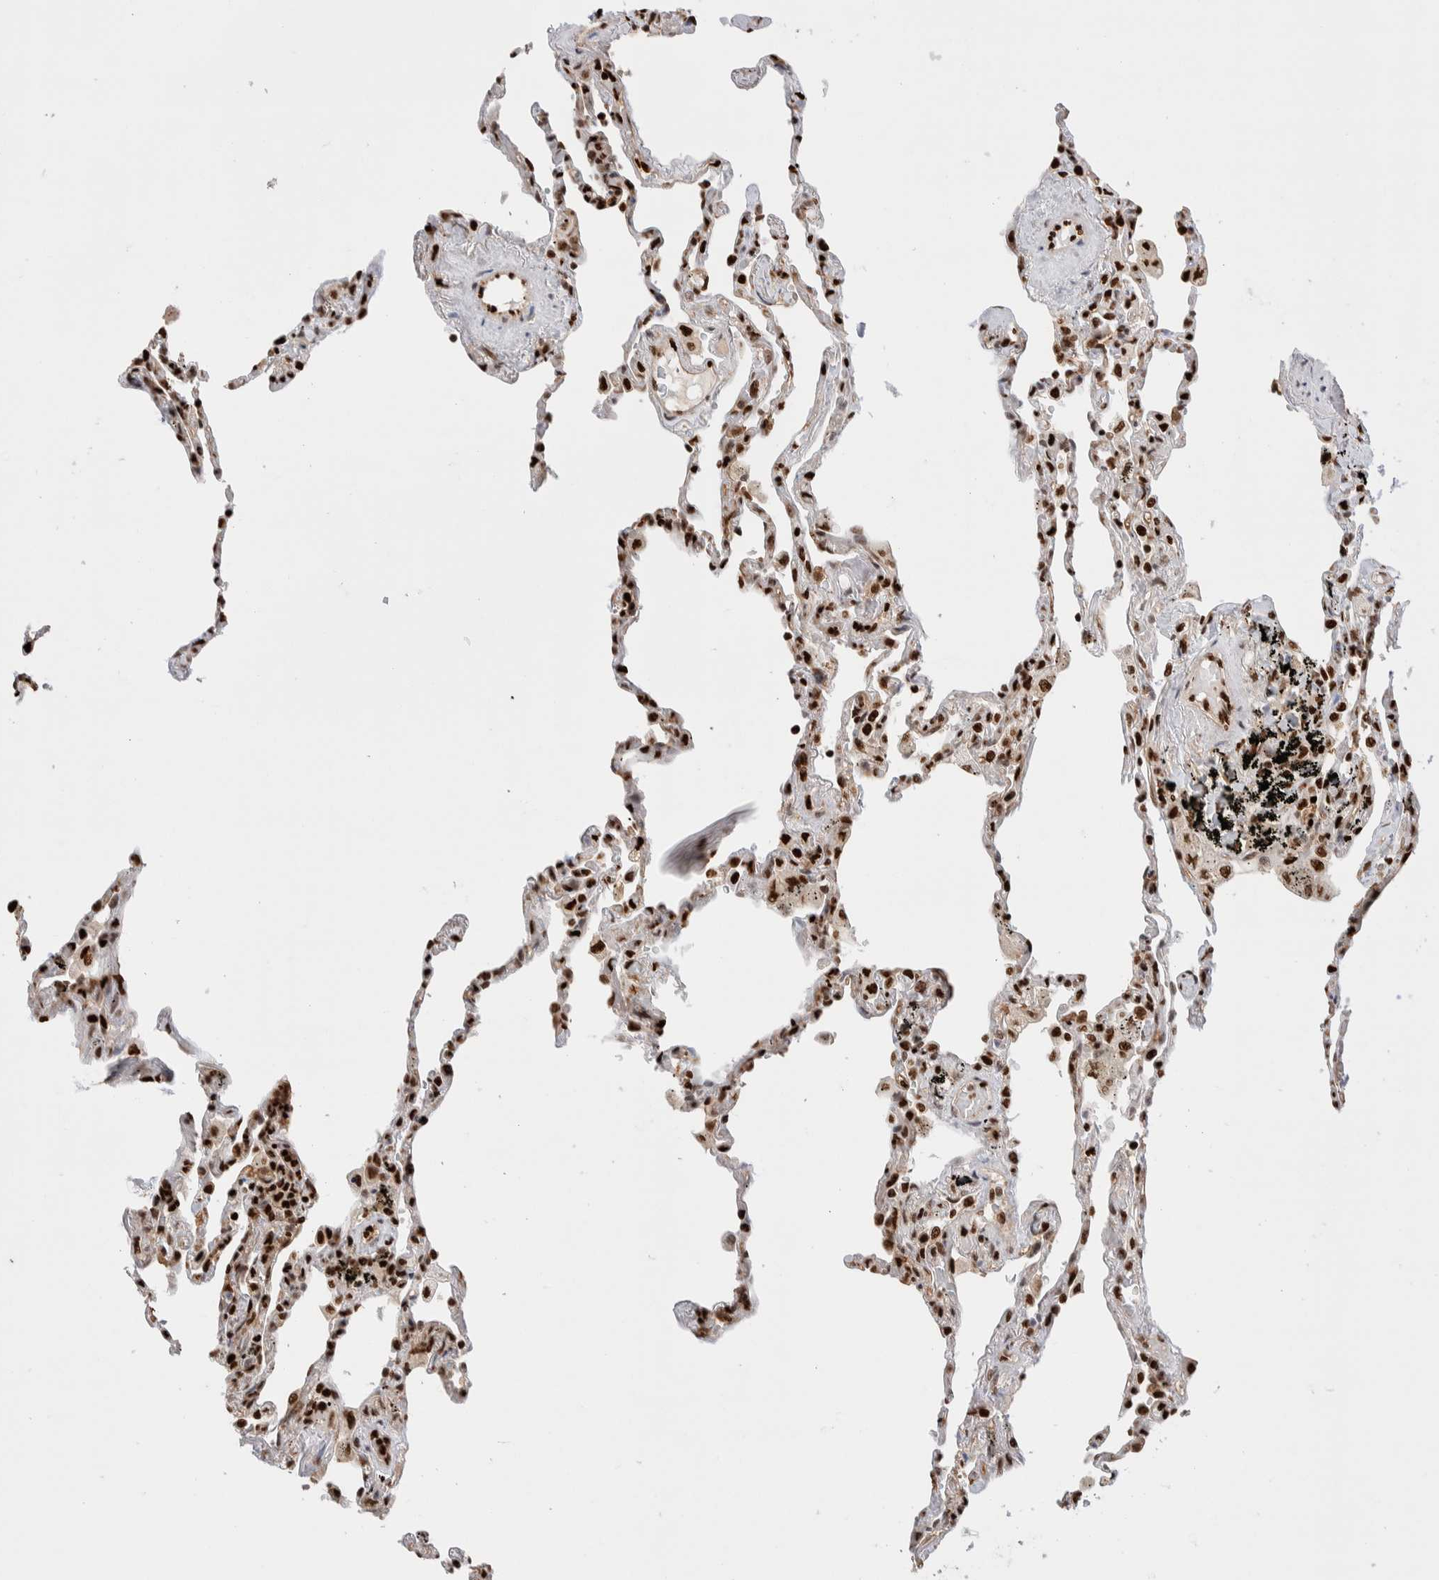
{"staining": {"intensity": "strong", "quantity": ">75%", "location": "nuclear"}, "tissue": "lung", "cell_type": "Alveolar cells", "image_type": "normal", "snomed": [{"axis": "morphology", "description": "Normal tissue, NOS"}, {"axis": "topography", "description": "Lung"}], "caption": "Strong nuclear protein expression is appreciated in about >75% of alveolar cells in lung. The protein of interest is stained brown, and the nuclei are stained in blue (DAB (3,3'-diaminobenzidine) IHC with brightfield microscopy, high magnification).", "gene": "C17orf49", "patient": {"sex": "male", "age": 59}}